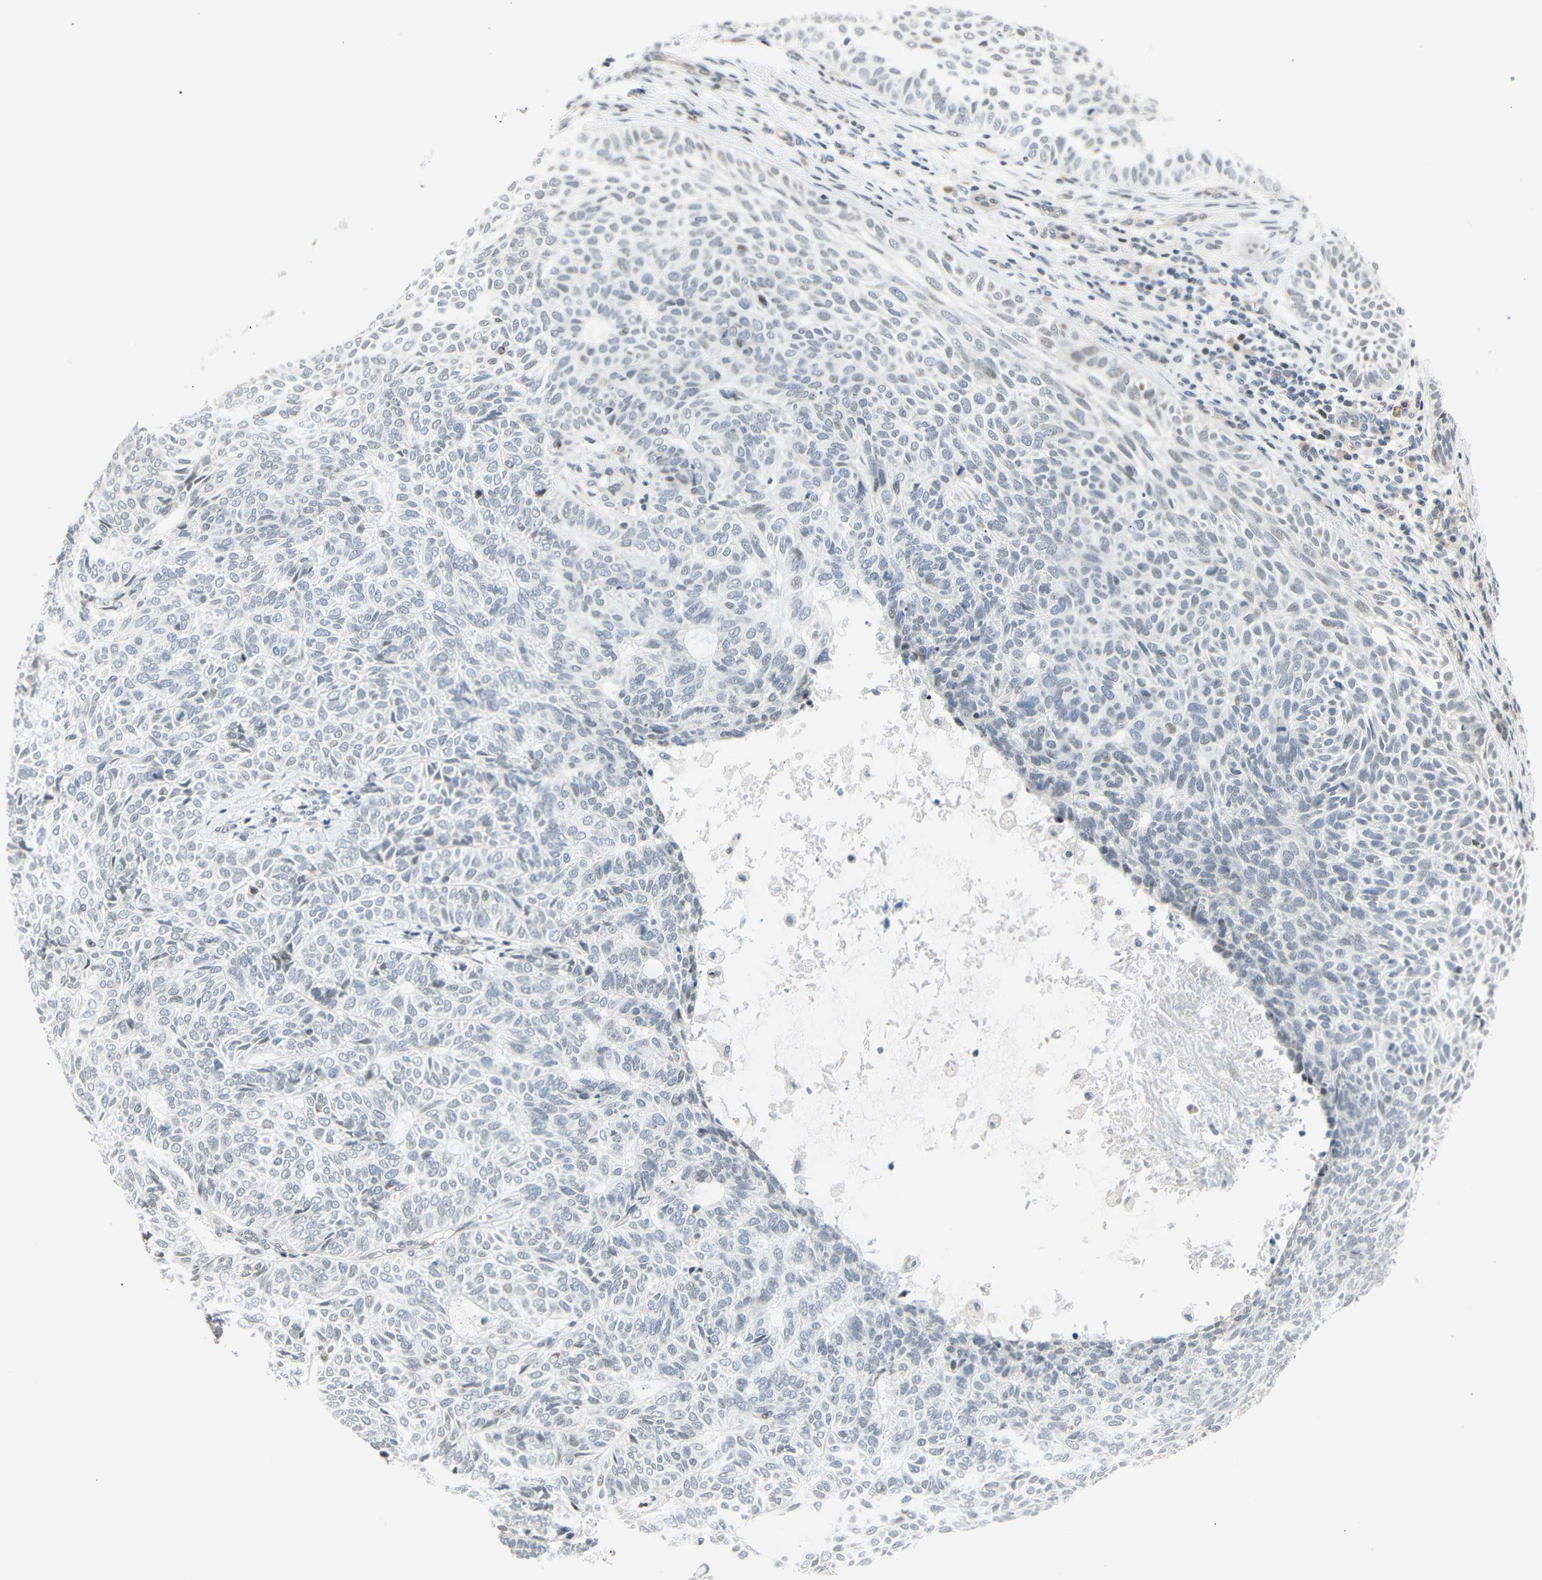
{"staining": {"intensity": "negative", "quantity": "none", "location": "none"}, "tissue": "skin cancer", "cell_type": "Tumor cells", "image_type": "cancer", "snomed": [{"axis": "morphology", "description": "Basal cell carcinoma"}, {"axis": "topography", "description": "Skin"}], "caption": "Tumor cells are negative for brown protein staining in basal cell carcinoma (skin).", "gene": "IMPG2", "patient": {"sex": "male", "age": 87}}